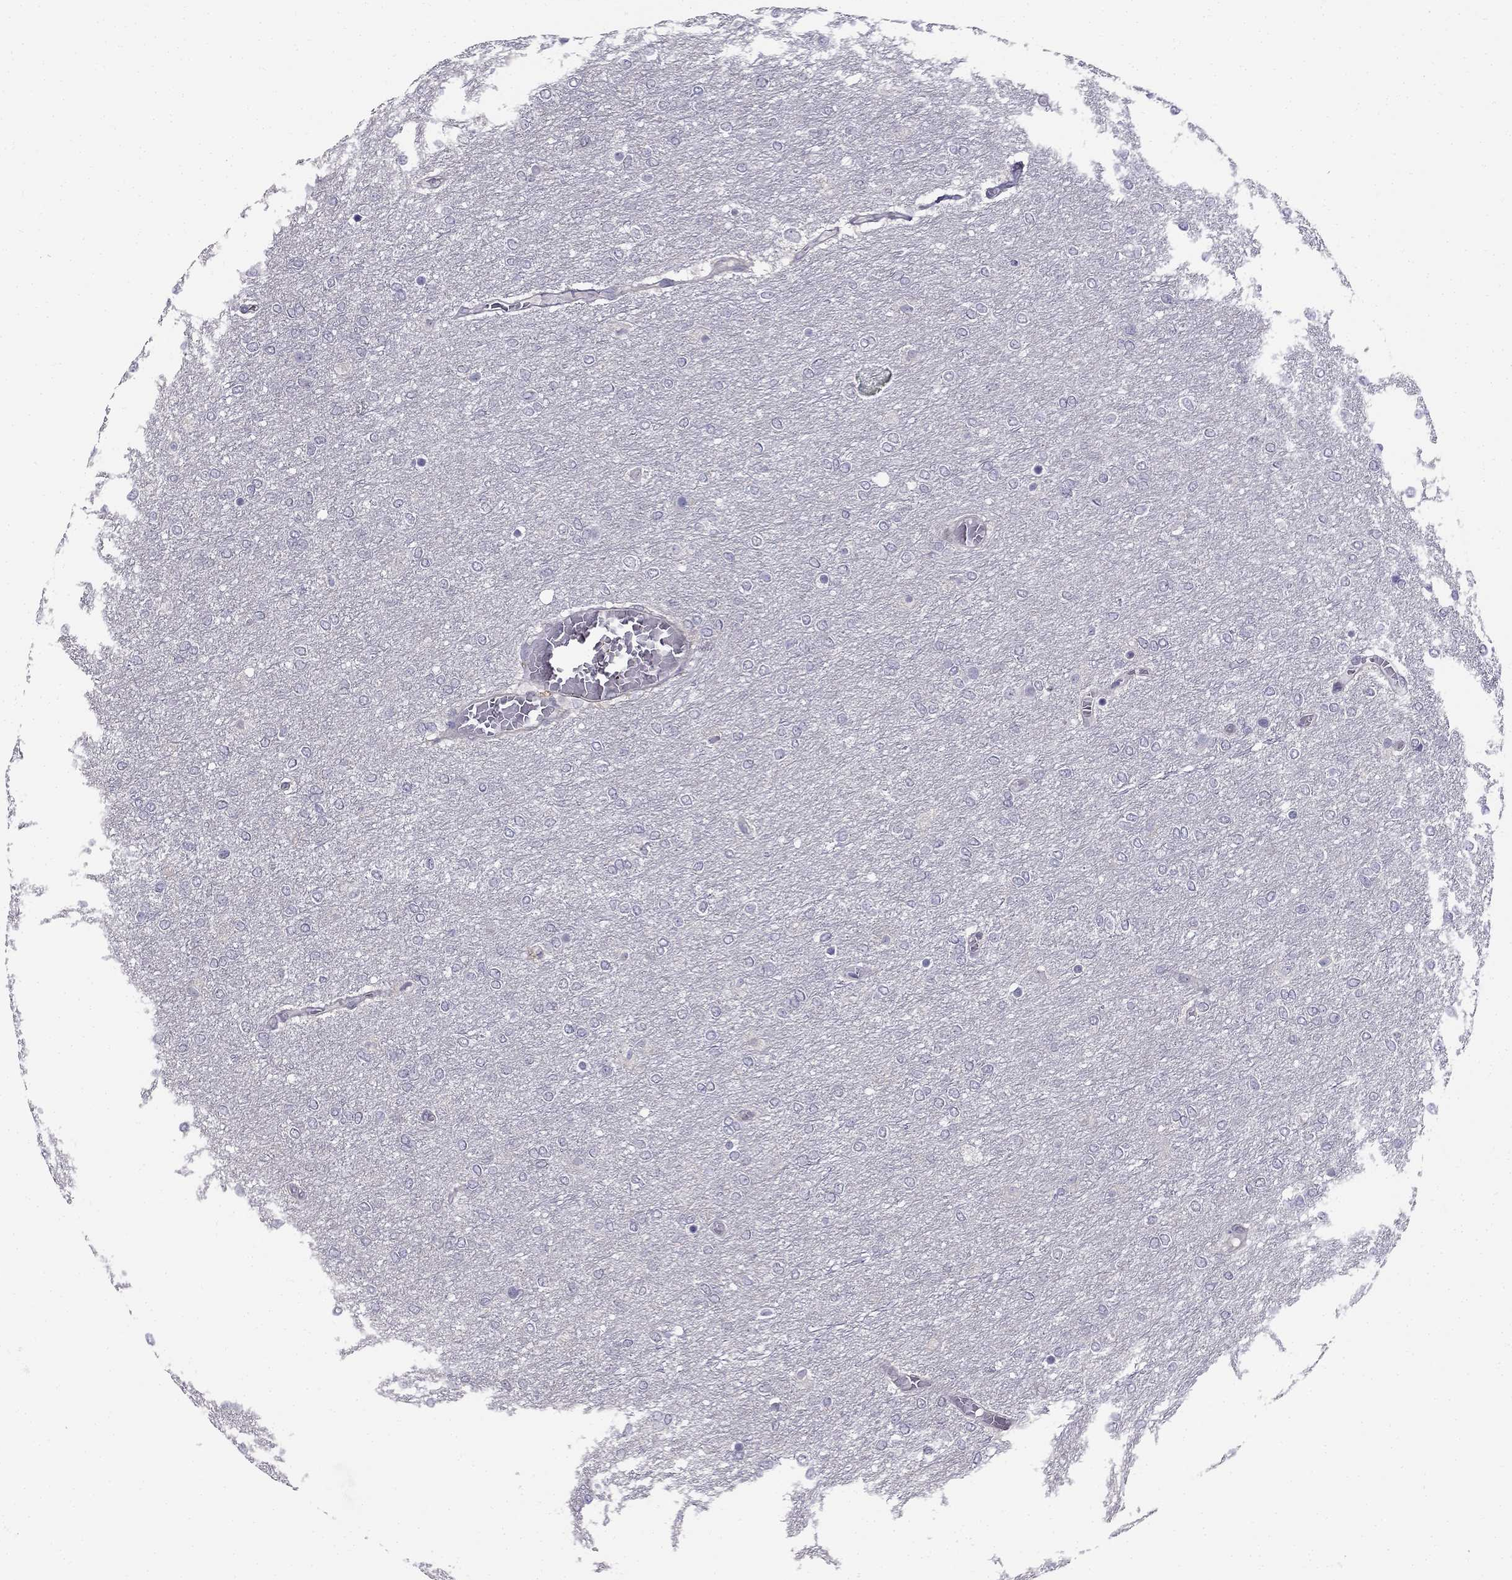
{"staining": {"intensity": "negative", "quantity": "none", "location": "none"}, "tissue": "glioma", "cell_type": "Tumor cells", "image_type": "cancer", "snomed": [{"axis": "morphology", "description": "Glioma, malignant, High grade"}, {"axis": "topography", "description": "Brain"}], "caption": "This is an immunohistochemistry (IHC) photomicrograph of glioma. There is no staining in tumor cells.", "gene": "HSFX1", "patient": {"sex": "female", "age": 61}}